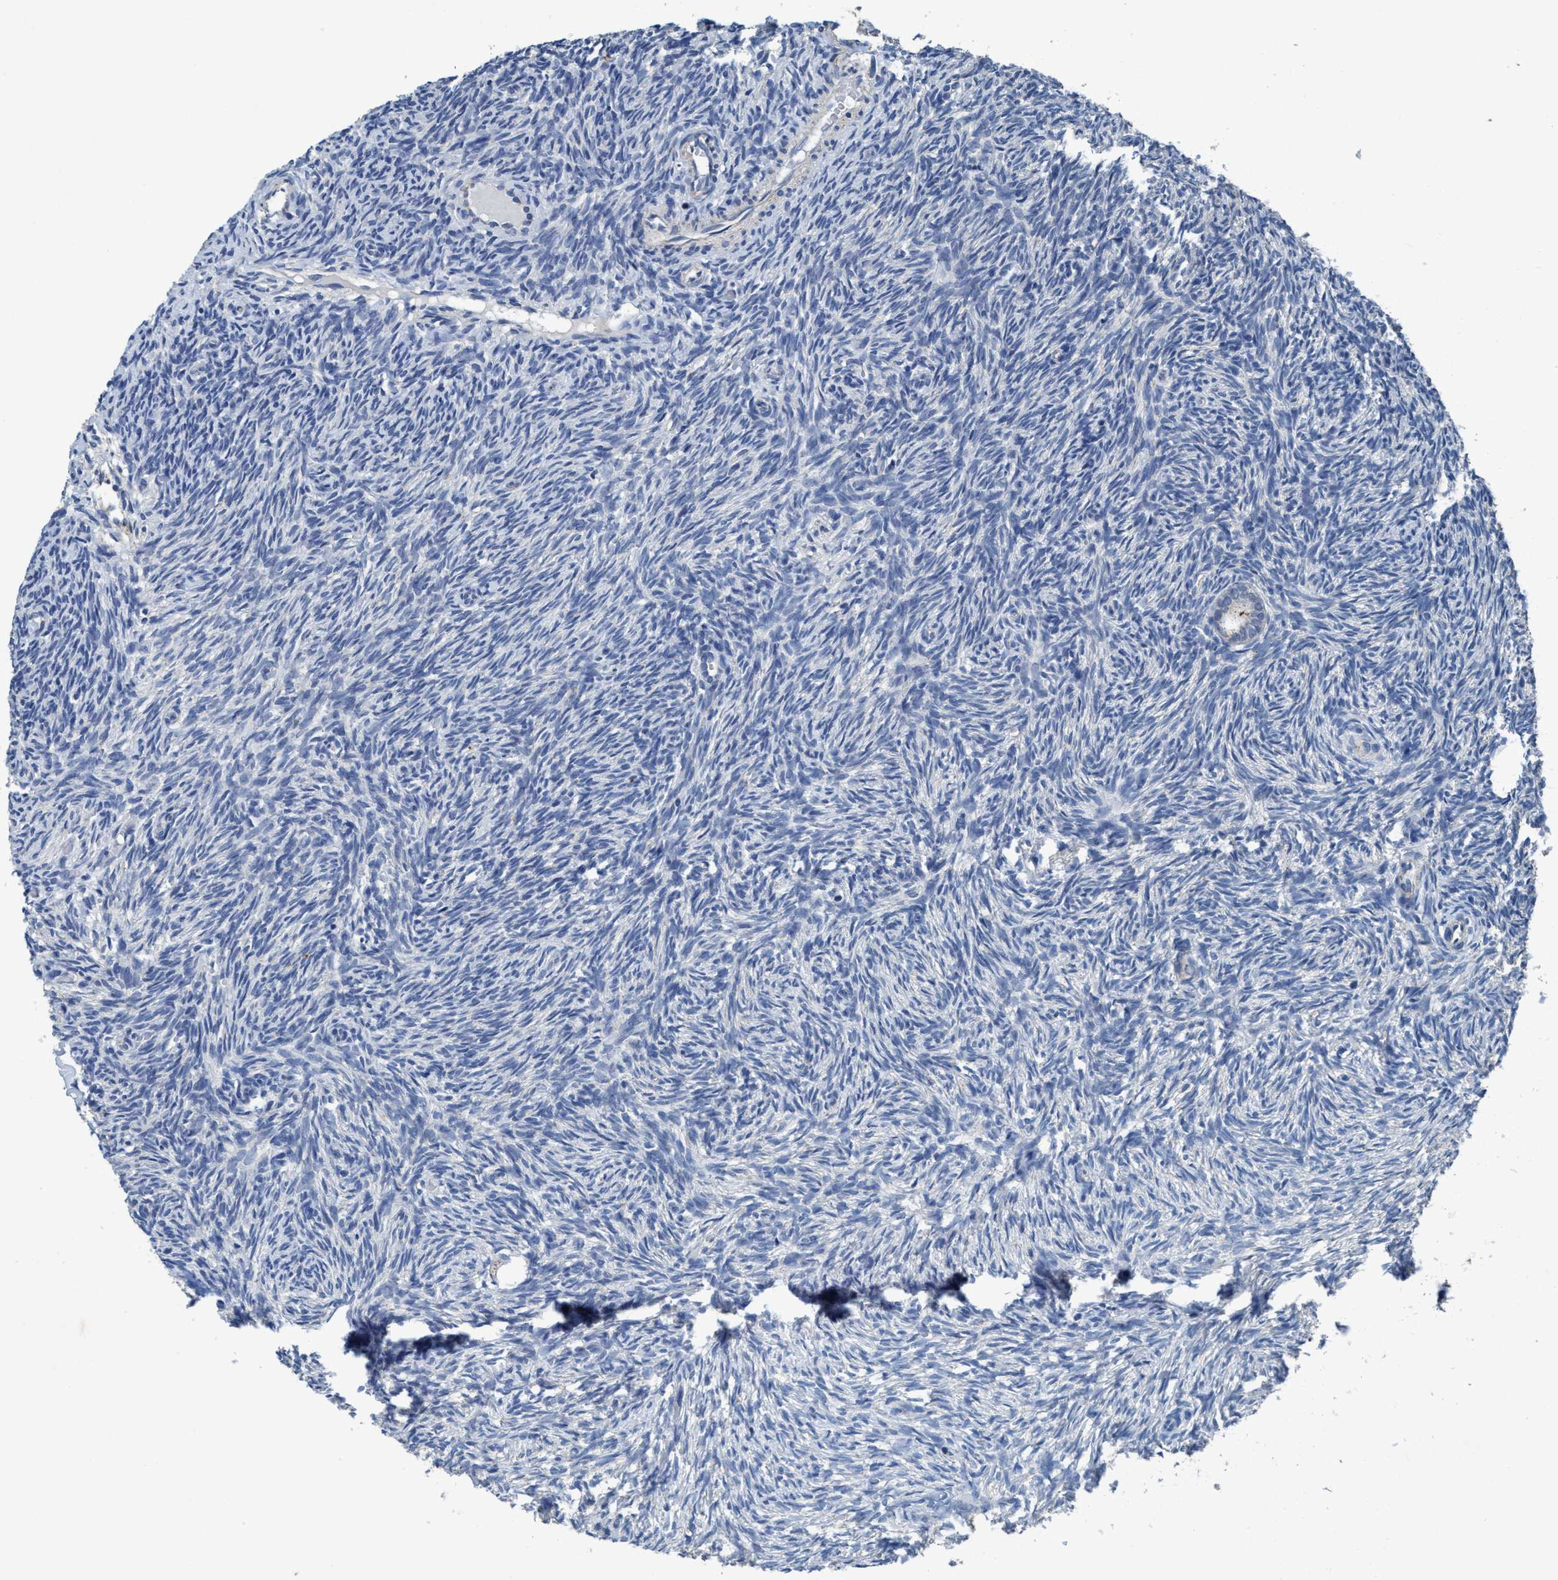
{"staining": {"intensity": "weak", "quantity": "<25%", "location": "cytoplasmic/membranous"}, "tissue": "ovary", "cell_type": "Follicle cells", "image_type": "normal", "snomed": [{"axis": "morphology", "description": "Normal tissue, NOS"}, {"axis": "topography", "description": "Ovary"}], "caption": "Immunohistochemistry photomicrograph of benign ovary: ovary stained with DAB (3,3'-diaminobenzidine) displays no significant protein positivity in follicle cells. The staining was performed using DAB (3,3'-diaminobenzidine) to visualize the protein expression in brown, while the nuclei were stained in blue with hematoxylin (Magnification: 20x).", "gene": "ANKFN1", "patient": {"sex": "female", "age": 35}}